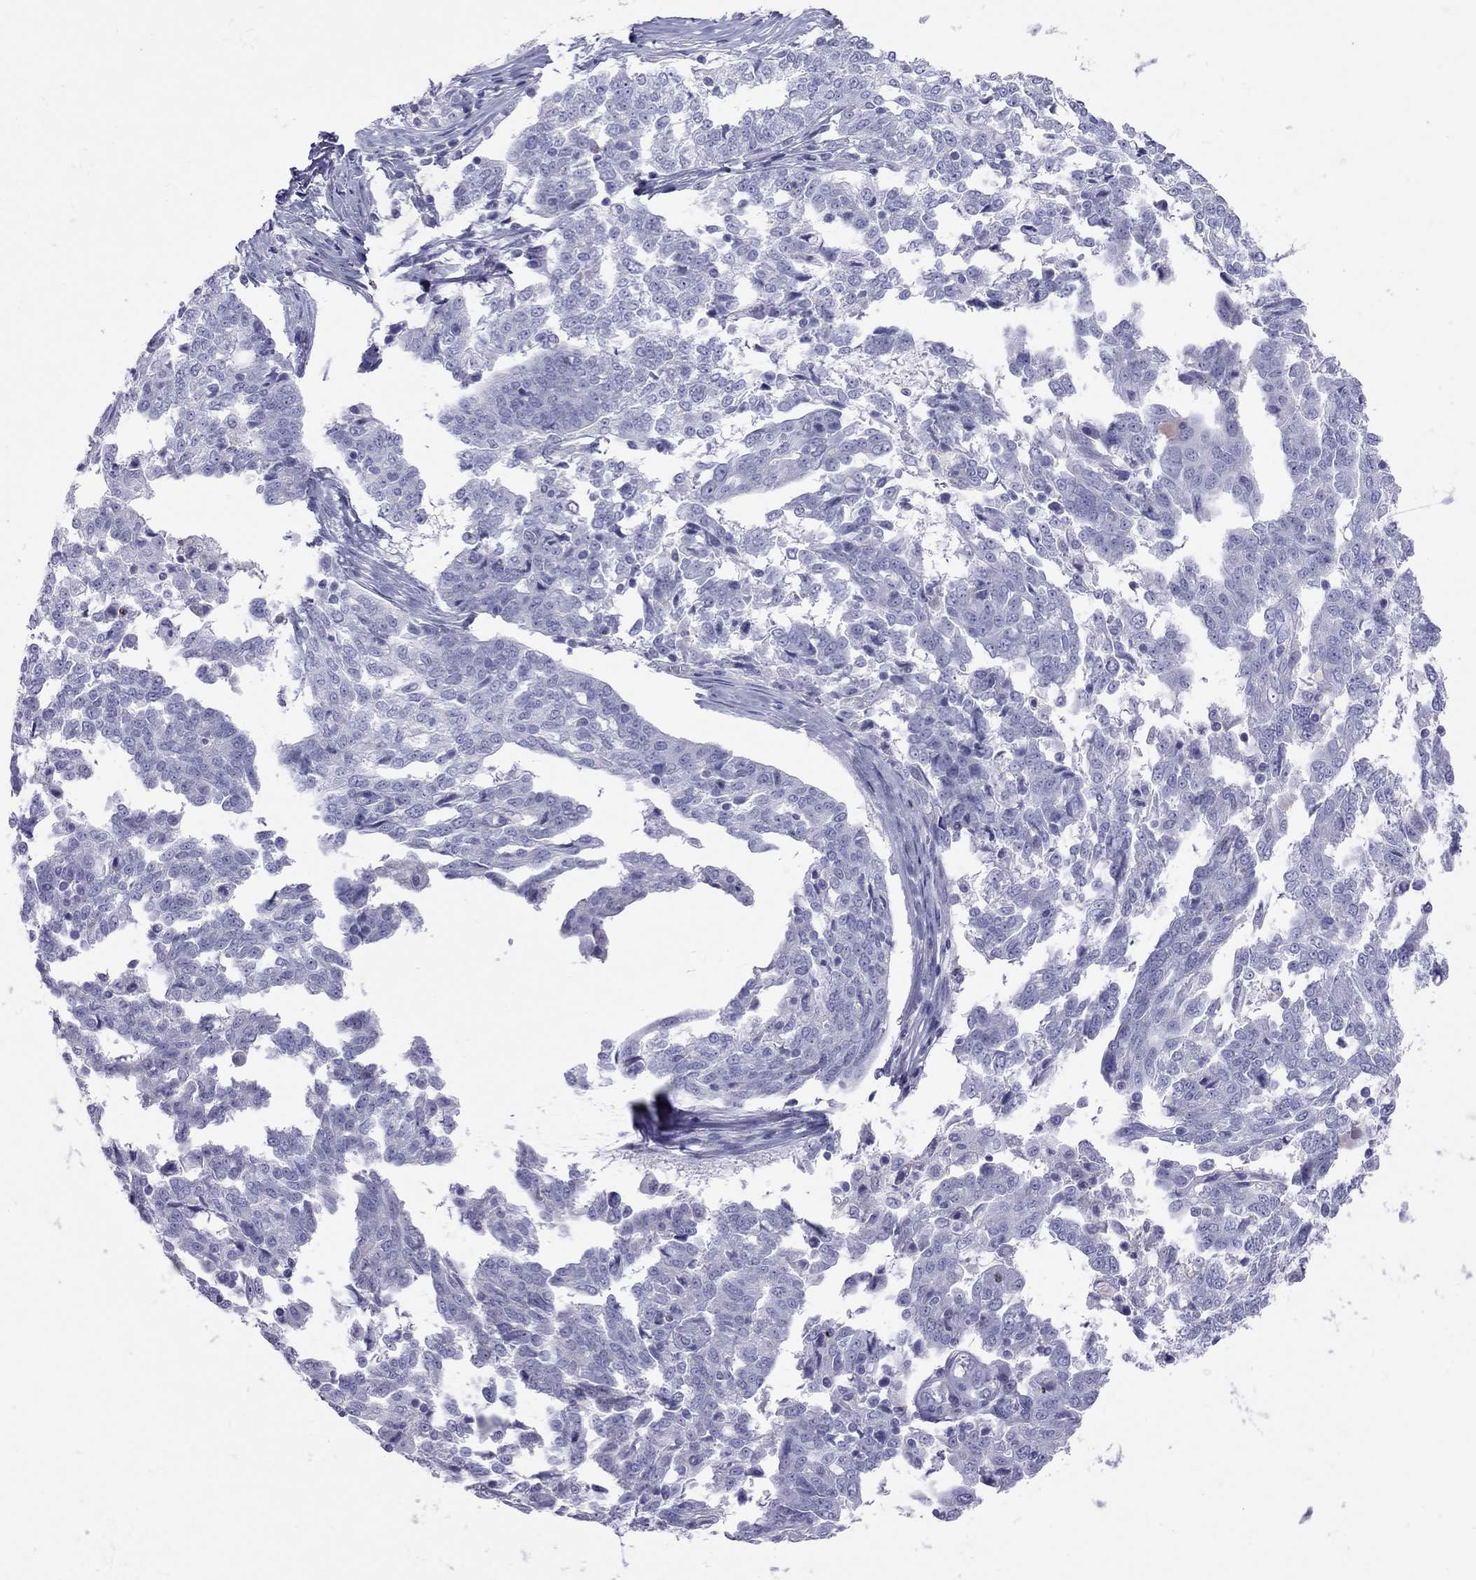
{"staining": {"intensity": "negative", "quantity": "none", "location": "none"}, "tissue": "ovarian cancer", "cell_type": "Tumor cells", "image_type": "cancer", "snomed": [{"axis": "morphology", "description": "Cystadenocarcinoma, serous, NOS"}, {"axis": "topography", "description": "Ovary"}], "caption": "A micrograph of ovarian cancer stained for a protein demonstrates no brown staining in tumor cells. (Brightfield microscopy of DAB immunohistochemistry (IHC) at high magnification).", "gene": "STAG3", "patient": {"sex": "female", "age": 67}}